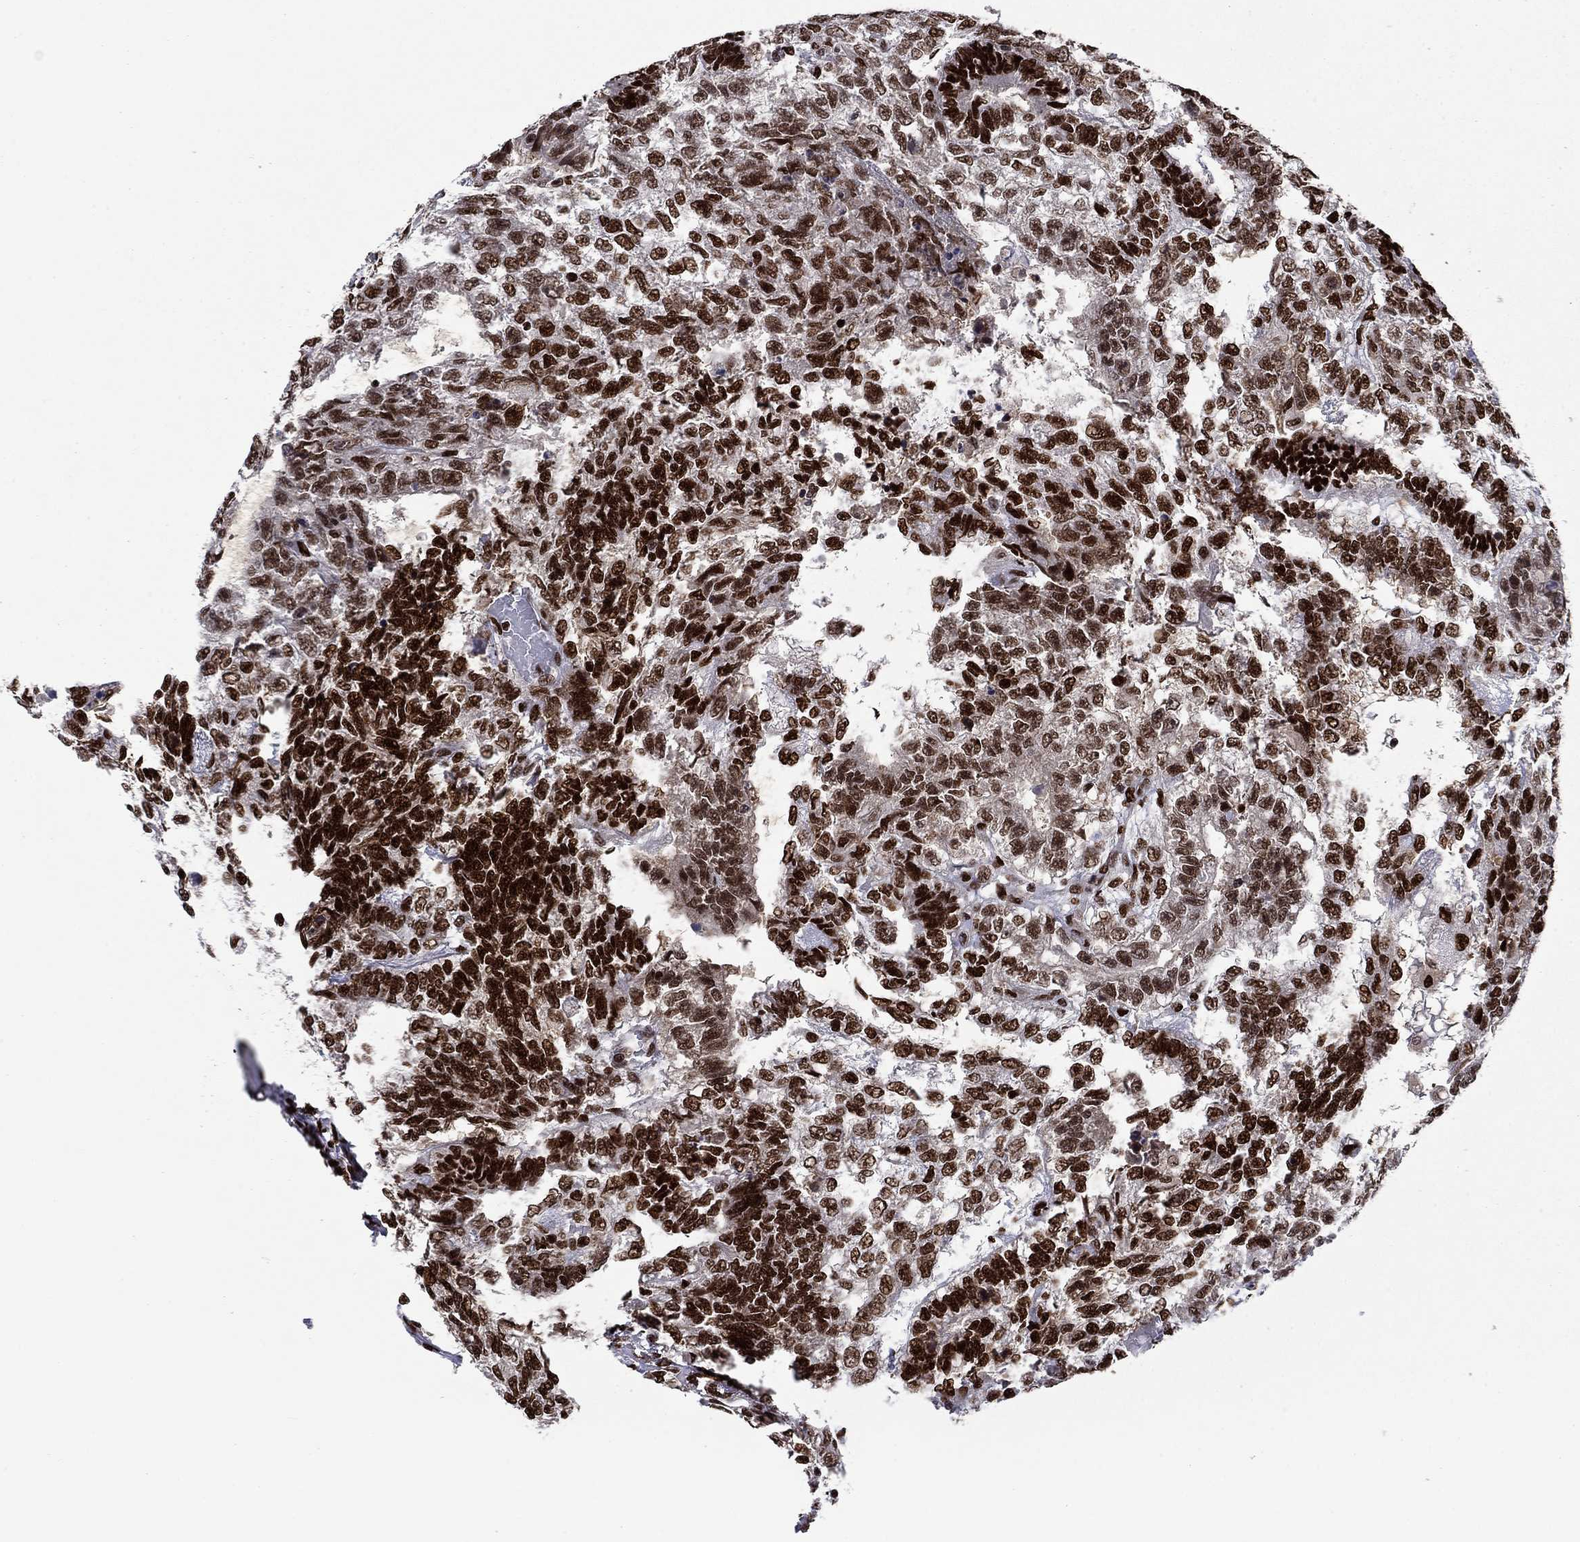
{"staining": {"intensity": "strong", "quantity": ">75%", "location": "nuclear"}, "tissue": "testis cancer", "cell_type": "Tumor cells", "image_type": "cancer", "snomed": [{"axis": "morphology", "description": "Seminoma, NOS"}, {"axis": "morphology", "description": "Carcinoma, Embryonal, NOS"}, {"axis": "topography", "description": "Testis"}], "caption": "This is a histology image of immunohistochemistry (IHC) staining of testis seminoma, which shows strong positivity in the nuclear of tumor cells.", "gene": "RPRD1B", "patient": {"sex": "male", "age": 41}}